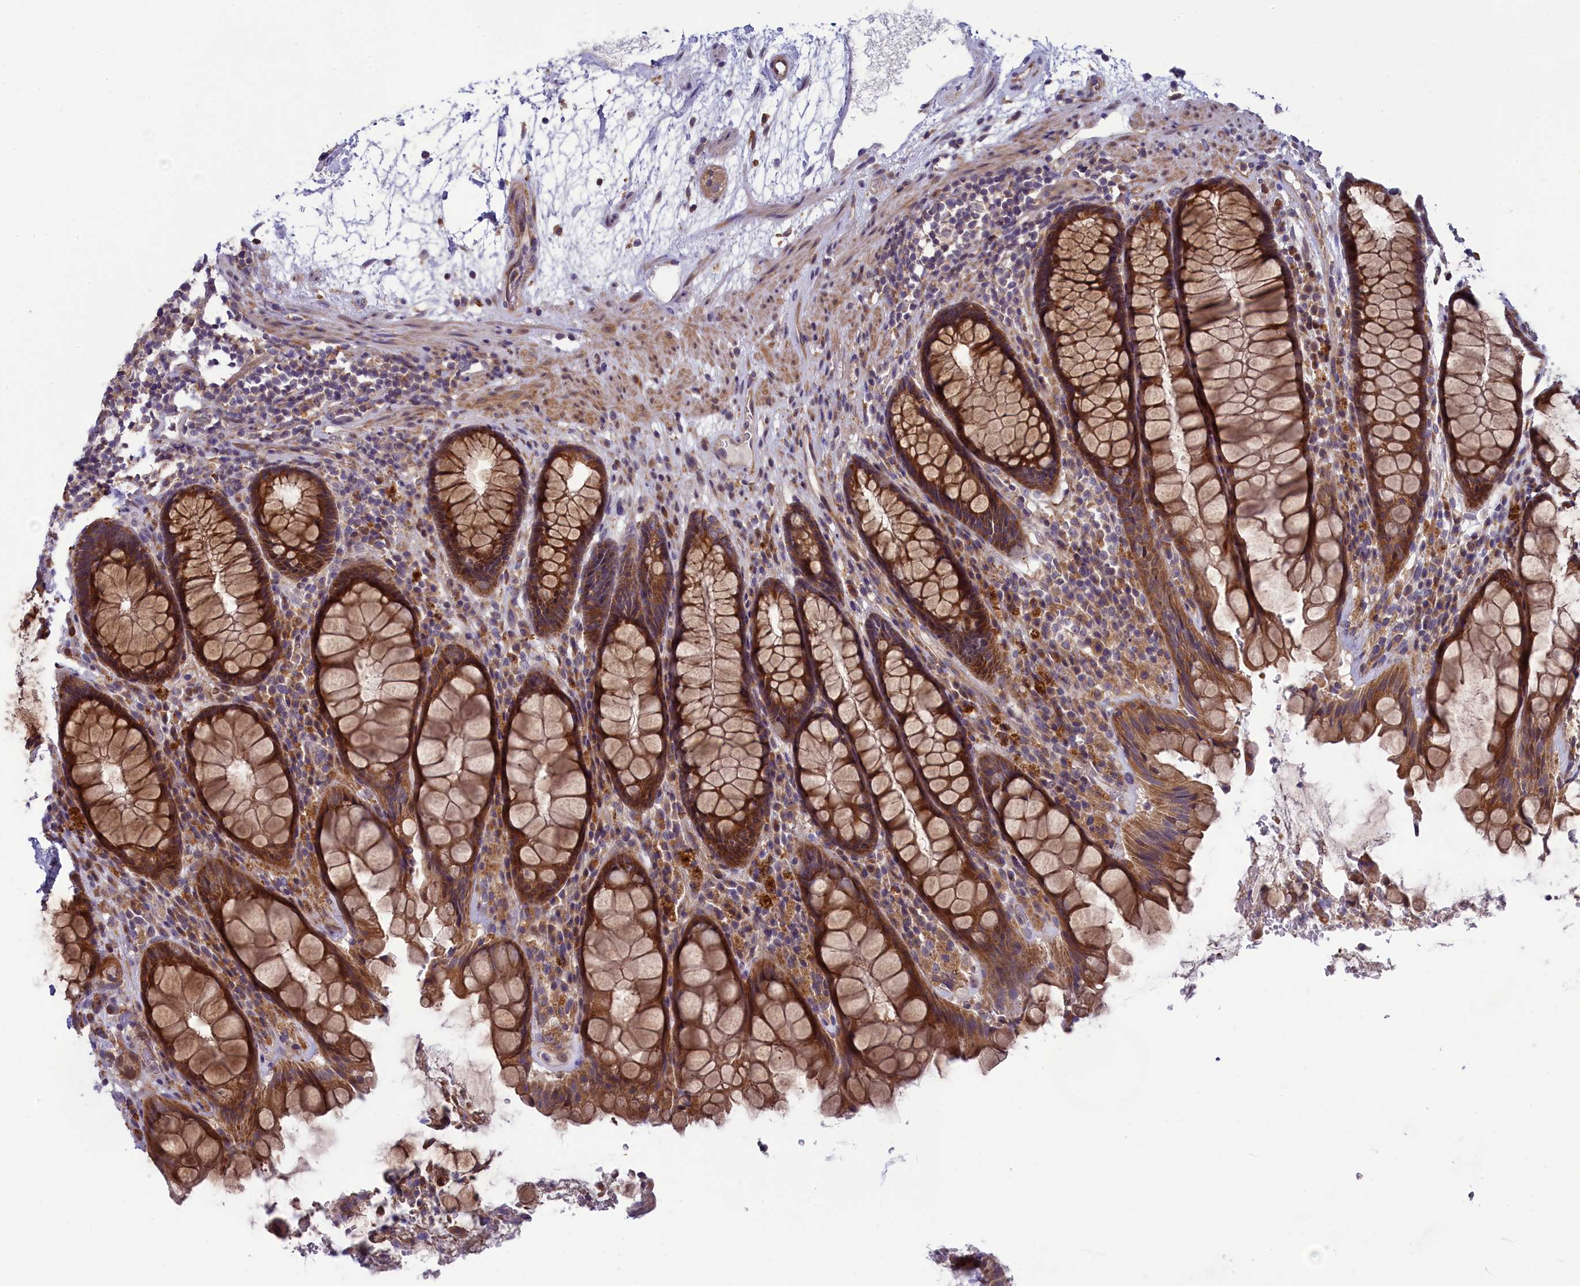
{"staining": {"intensity": "strong", "quantity": ">75%", "location": "cytoplasmic/membranous"}, "tissue": "rectum", "cell_type": "Glandular cells", "image_type": "normal", "snomed": [{"axis": "morphology", "description": "Normal tissue, NOS"}, {"axis": "topography", "description": "Rectum"}], "caption": "Brown immunohistochemical staining in benign human rectum exhibits strong cytoplasmic/membranous staining in approximately >75% of glandular cells.", "gene": "BLTP2", "patient": {"sex": "male", "age": 64}}